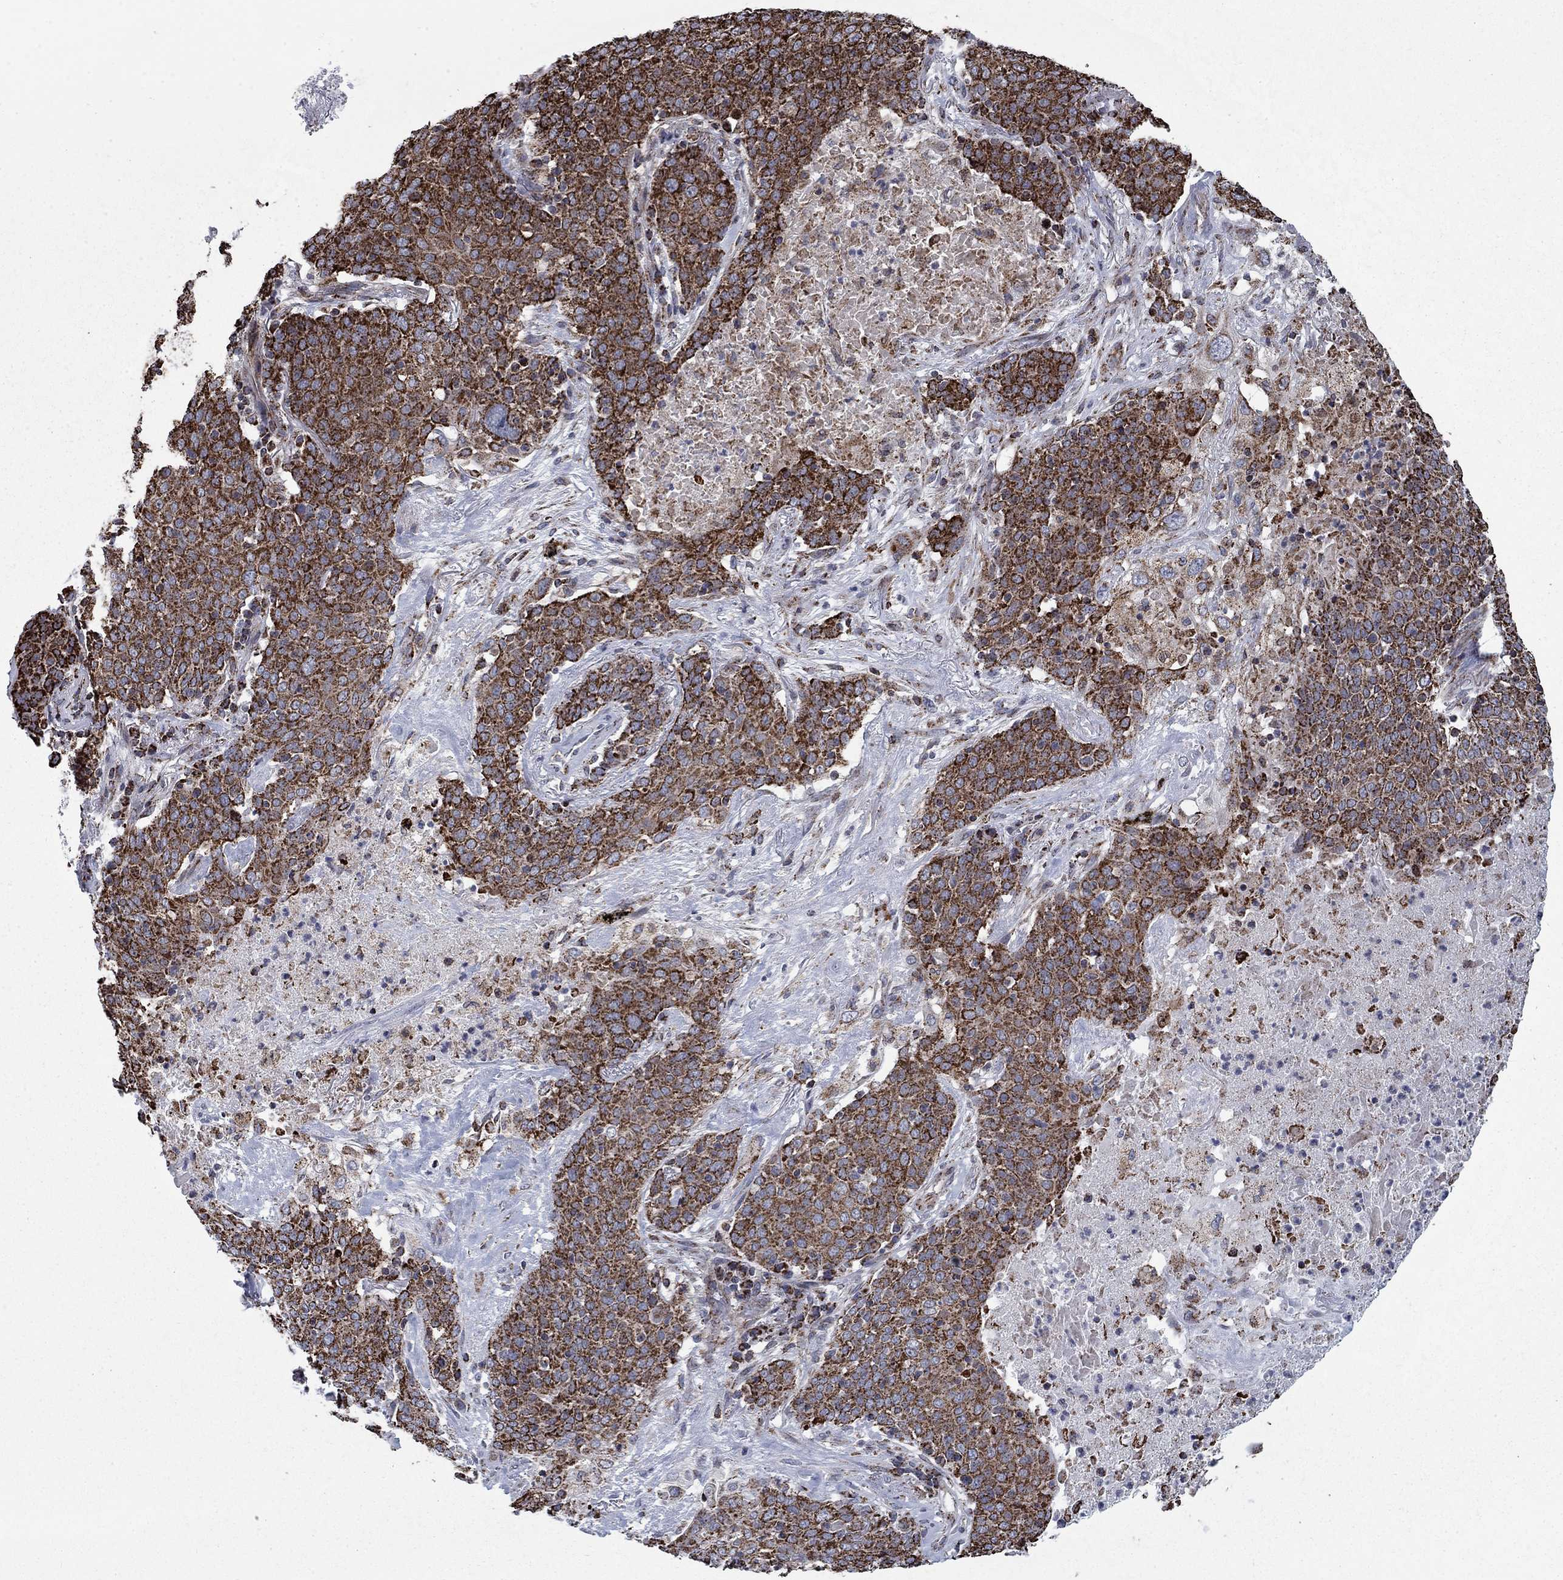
{"staining": {"intensity": "strong", "quantity": ">75%", "location": "cytoplasmic/membranous"}, "tissue": "lung cancer", "cell_type": "Tumor cells", "image_type": "cancer", "snomed": [{"axis": "morphology", "description": "Squamous cell carcinoma, NOS"}, {"axis": "topography", "description": "Lung"}], "caption": "A brown stain highlights strong cytoplasmic/membranous positivity of a protein in squamous cell carcinoma (lung) tumor cells. (Stains: DAB (3,3'-diaminobenzidine) in brown, nuclei in blue, Microscopy: brightfield microscopy at high magnification).", "gene": "MOAP1", "patient": {"sex": "male", "age": 82}}